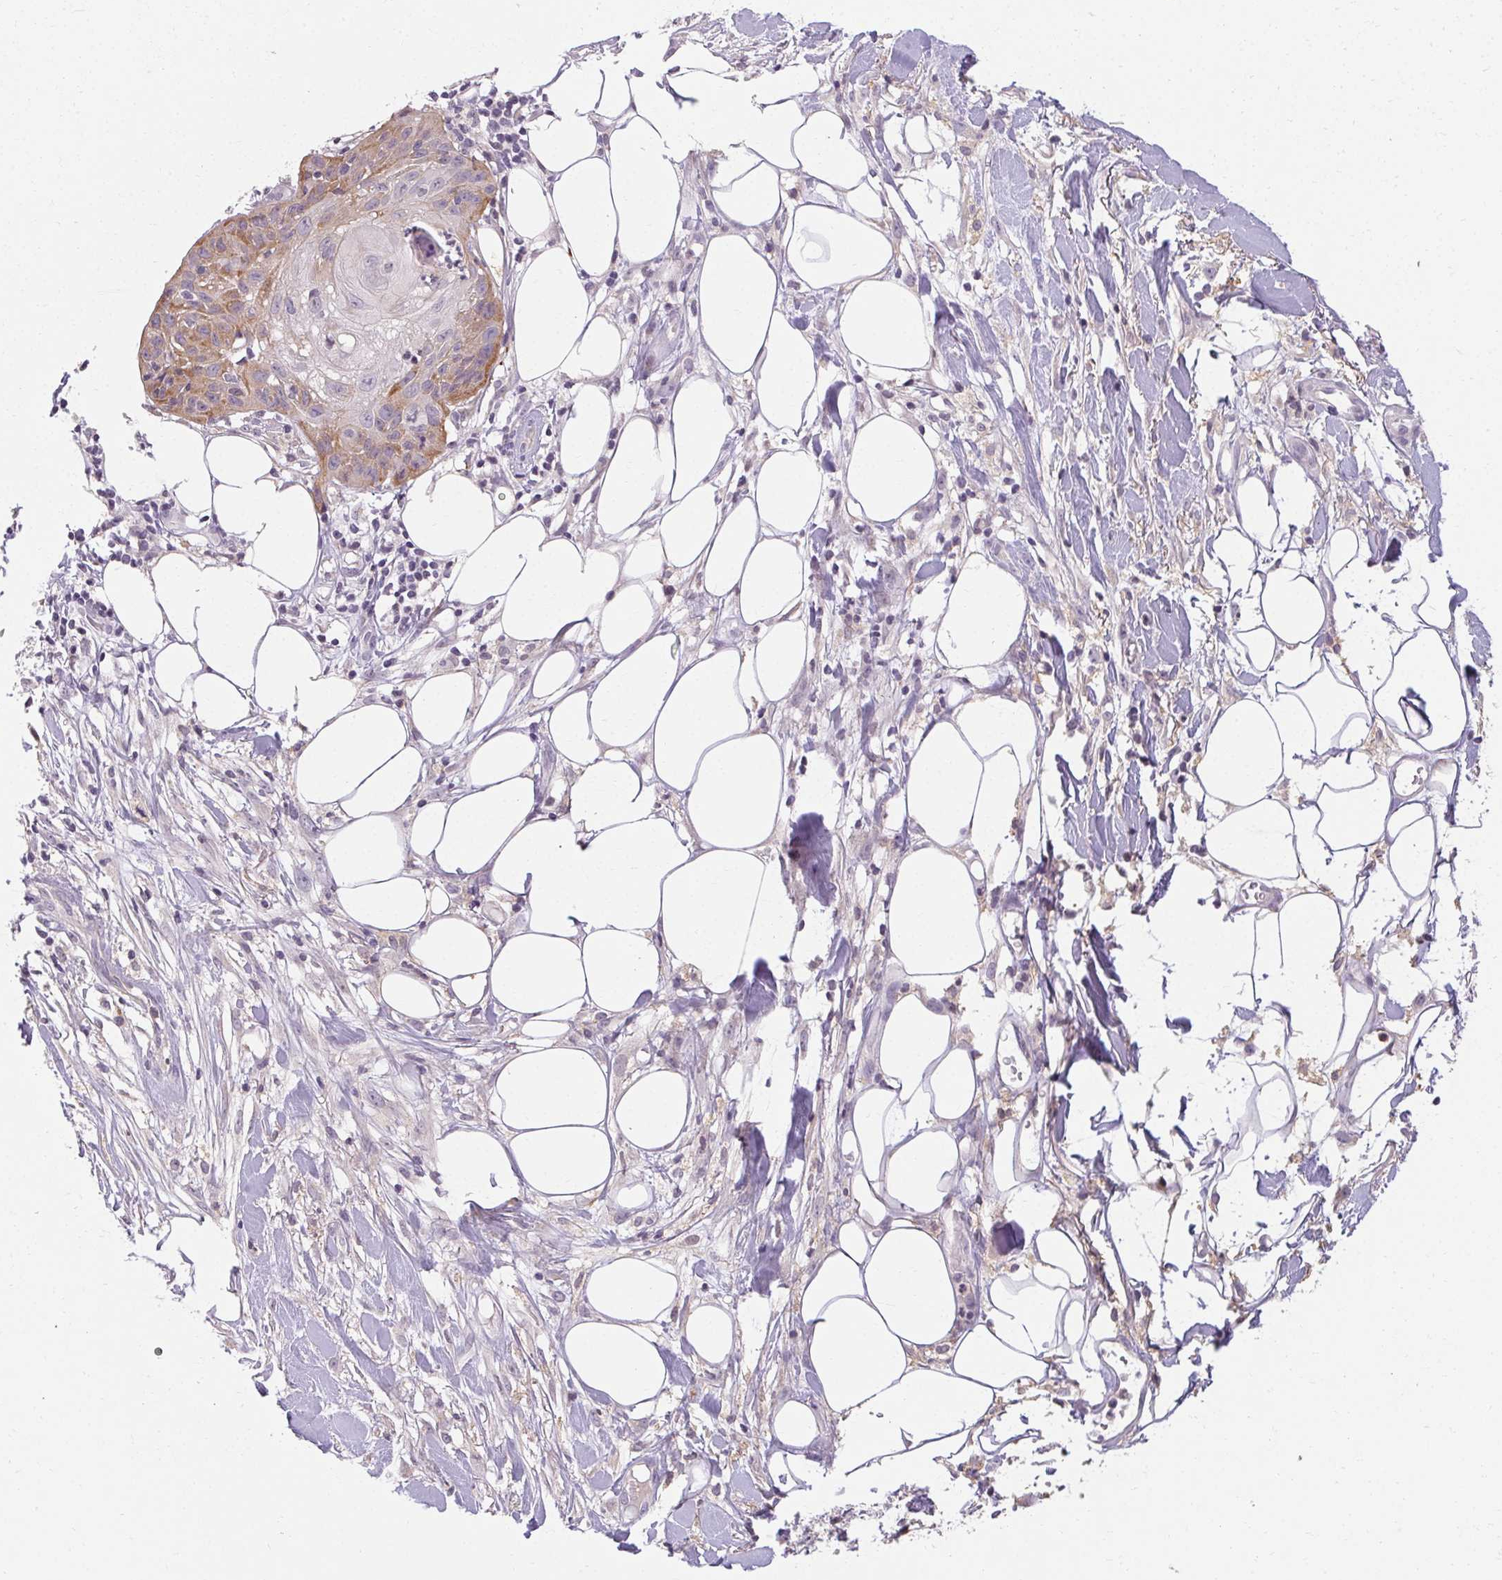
{"staining": {"intensity": "moderate", "quantity": "25%-75%", "location": "cytoplasmic/membranous"}, "tissue": "skin cancer", "cell_type": "Tumor cells", "image_type": "cancer", "snomed": [{"axis": "morphology", "description": "Squamous cell carcinoma, NOS"}, {"axis": "topography", "description": "Skin"}], "caption": "Immunohistochemistry (IHC) (DAB) staining of skin cancer (squamous cell carcinoma) demonstrates moderate cytoplasmic/membranous protein staining in approximately 25%-75% of tumor cells.", "gene": "TMEM52B", "patient": {"sex": "female", "age": 88}}